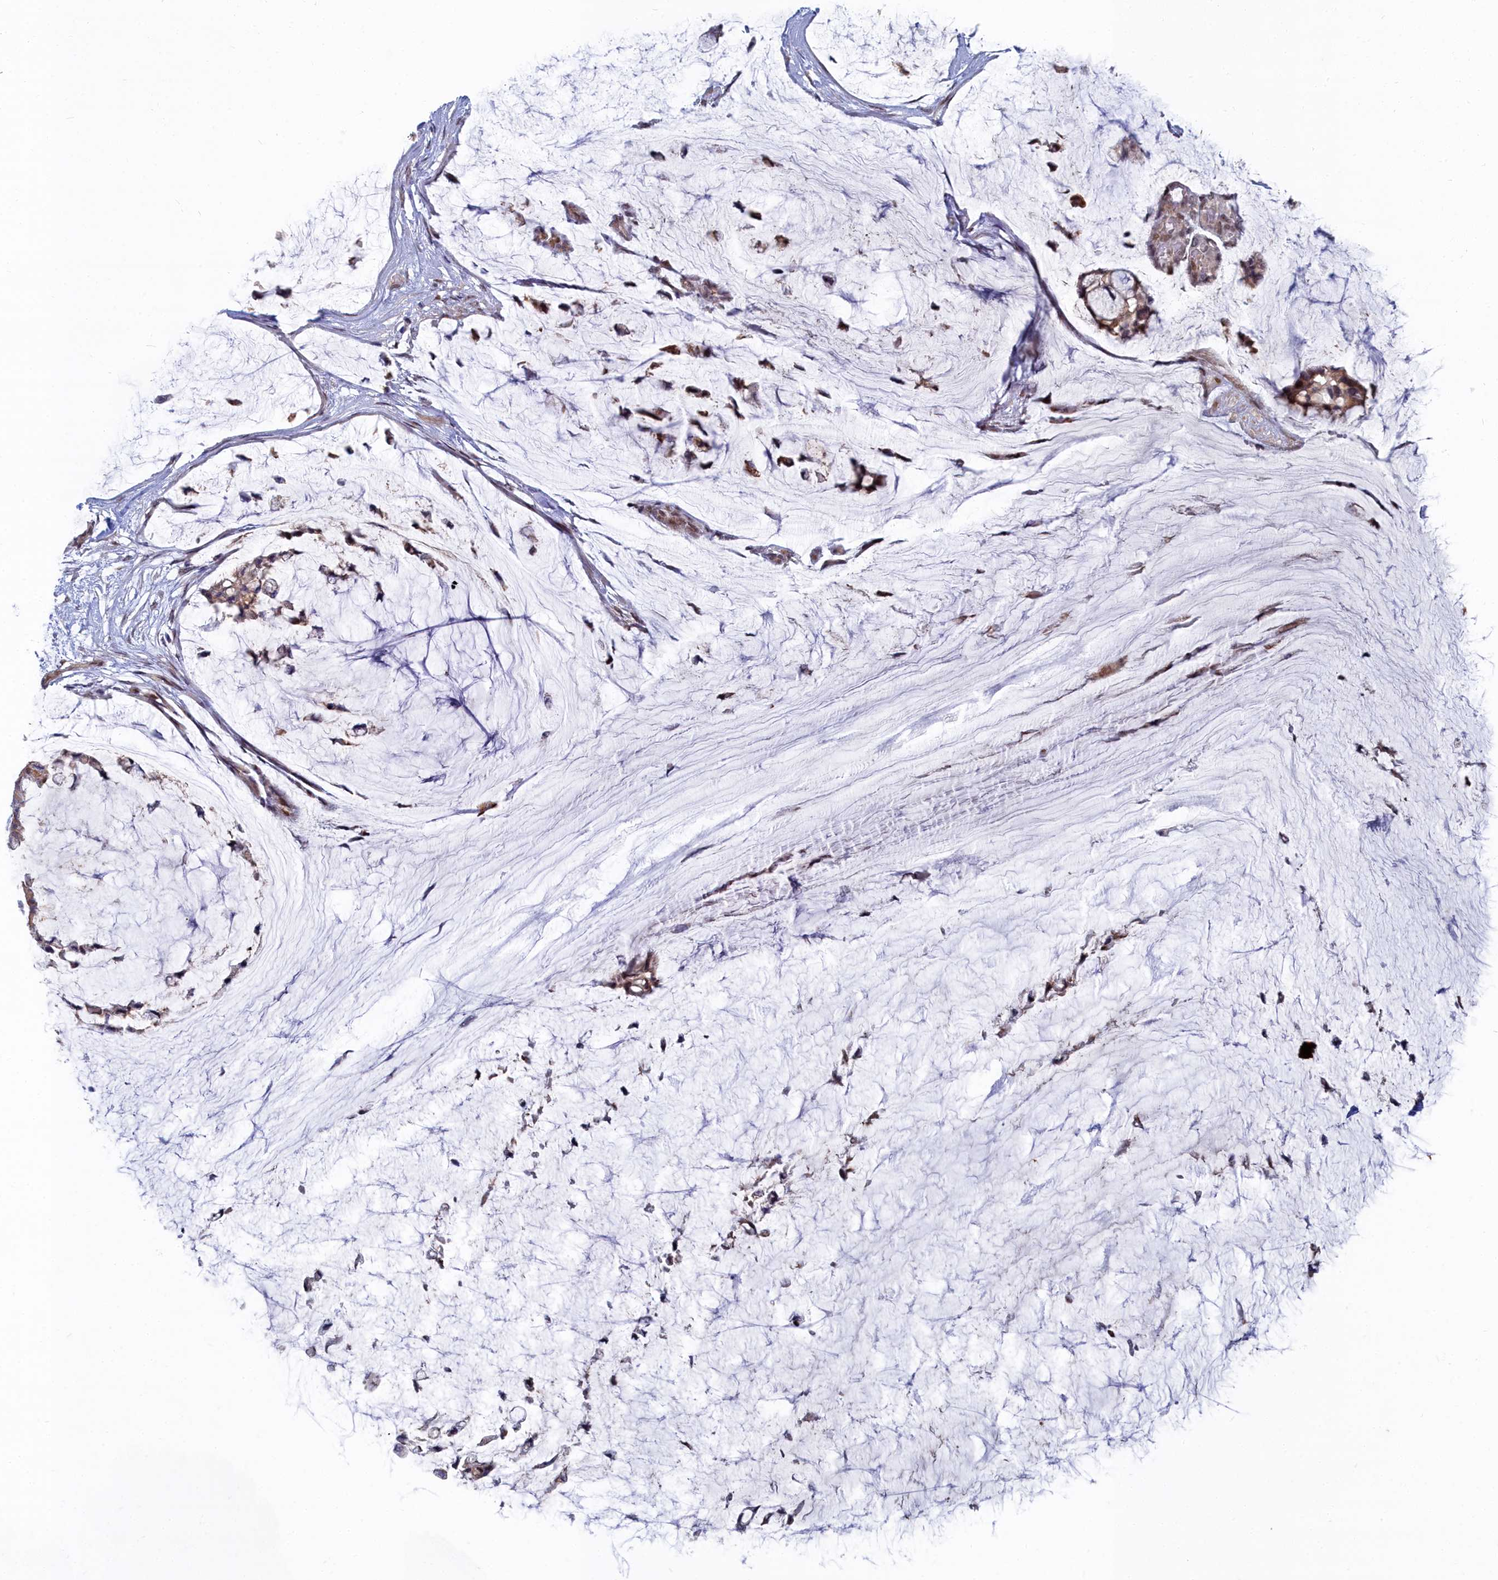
{"staining": {"intensity": "moderate", "quantity": "25%-75%", "location": "cytoplasmic/membranous,nuclear"}, "tissue": "ovarian cancer", "cell_type": "Tumor cells", "image_type": "cancer", "snomed": [{"axis": "morphology", "description": "Cystadenocarcinoma, mucinous, NOS"}, {"axis": "topography", "description": "Ovary"}], "caption": "Moderate cytoplasmic/membranous and nuclear positivity is seen in about 25%-75% of tumor cells in ovarian cancer (mucinous cystadenocarcinoma). (Brightfield microscopy of DAB IHC at high magnification).", "gene": "RPS27A", "patient": {"sex": "female", "age": 39}}